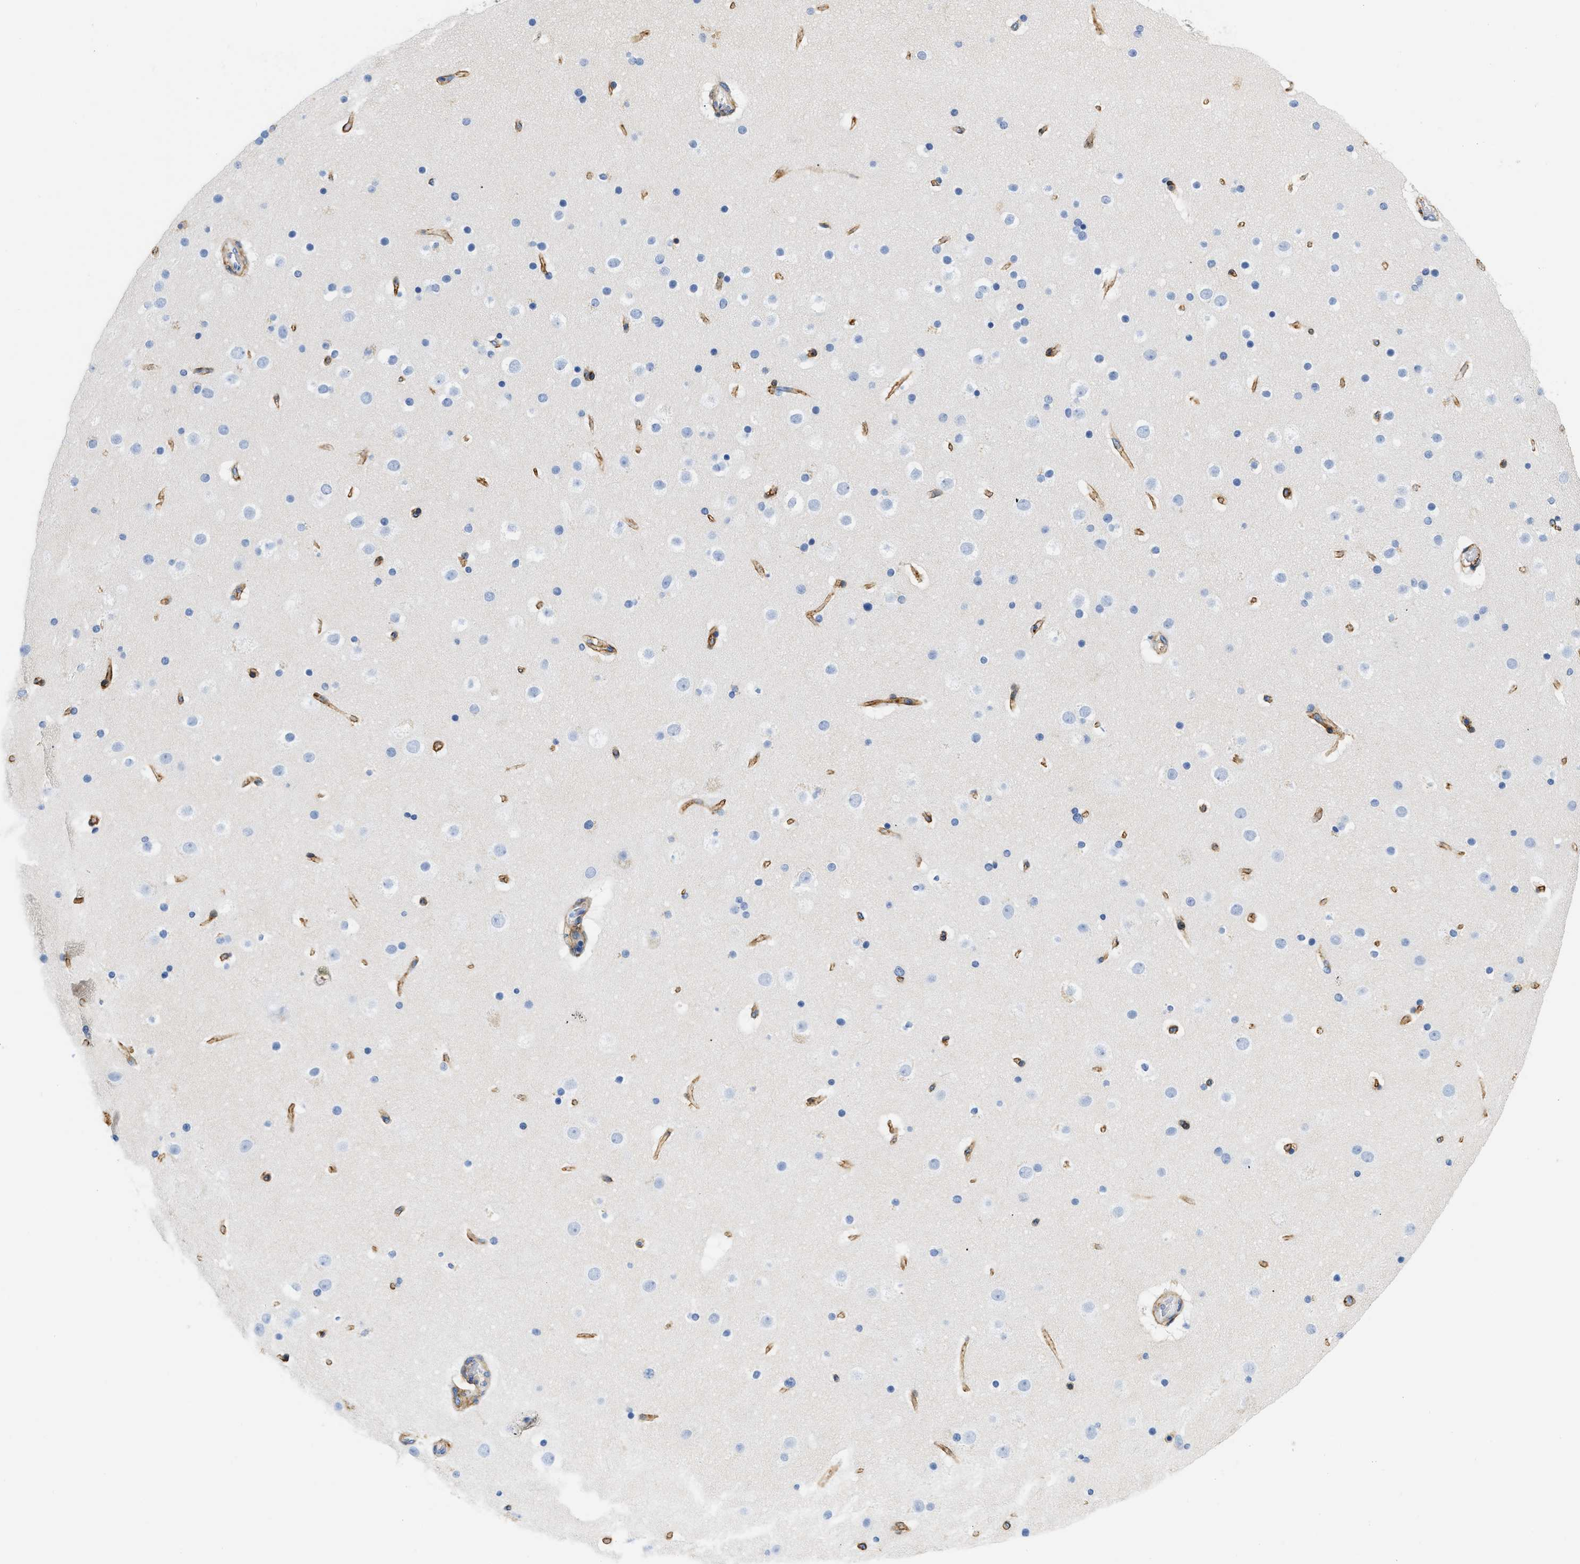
{"staining": {"intensity": "moderate", "quantity": ">75%", "location": "cytoplasmic/membranous"}, "tissue": "cerebral cortex", "cell_type": "Endothelial cells", "image_type": "normal", "snomed": [{"axis": "morphology", "description": "Normal tissue, NOS"}, {"axis": "topography", "description": "Cerebral cortex"}], "caption": "Benign cerebral cortex displays moderate cytoplasmic/membranous expression in about >75% of endothelial cells, visualized by immunohistochemistry. The staining is performed using DAB brown chromogen to label protein expression. The nuclei are counter-stained blue using hematoxylin.", "gene": "PDGFRB", "patient": {"sex": "male", "age": 57}}